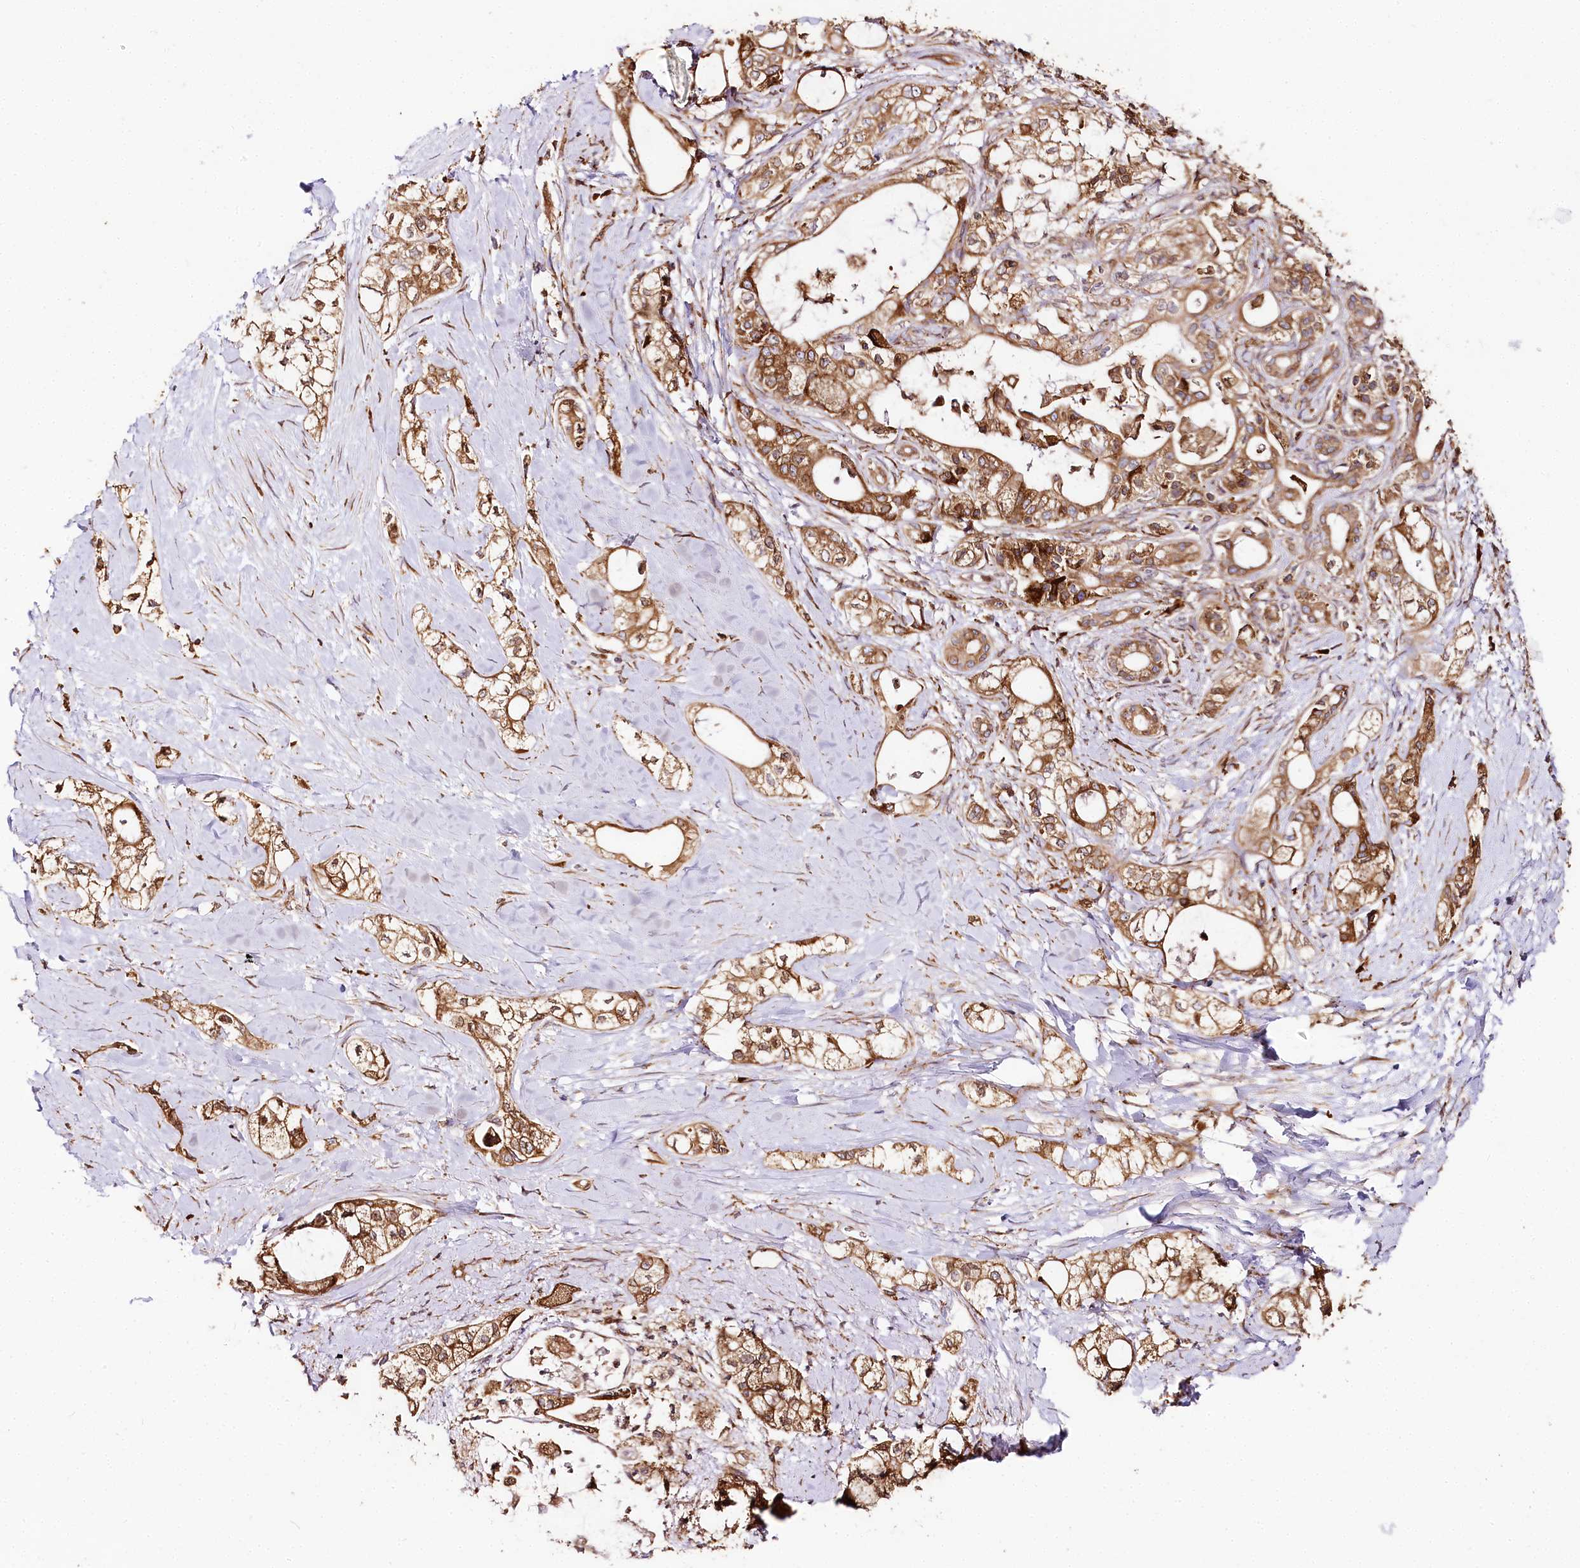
{"staining": {"intensity": "moderate", "quantity": ">75%", "location": "cytoplasmic/membranous"}, "tissue": "pancreatic cancer", "cell_type": "Tumor cells", "image_type": "cancer", "snomed": [{"axis": "morphology", "description": "Adenocarcinoma, NOS"}, {"axis": "topography", "description": "Pancreas"}], "caption": "Protein staining of pancreatic cancer tissue exhibits moderate cytoplasmic/membranous positivity in about >75% of tumor cells.", "gene": "CNPY2", "patient": {"sex": "male", "age": 70}}